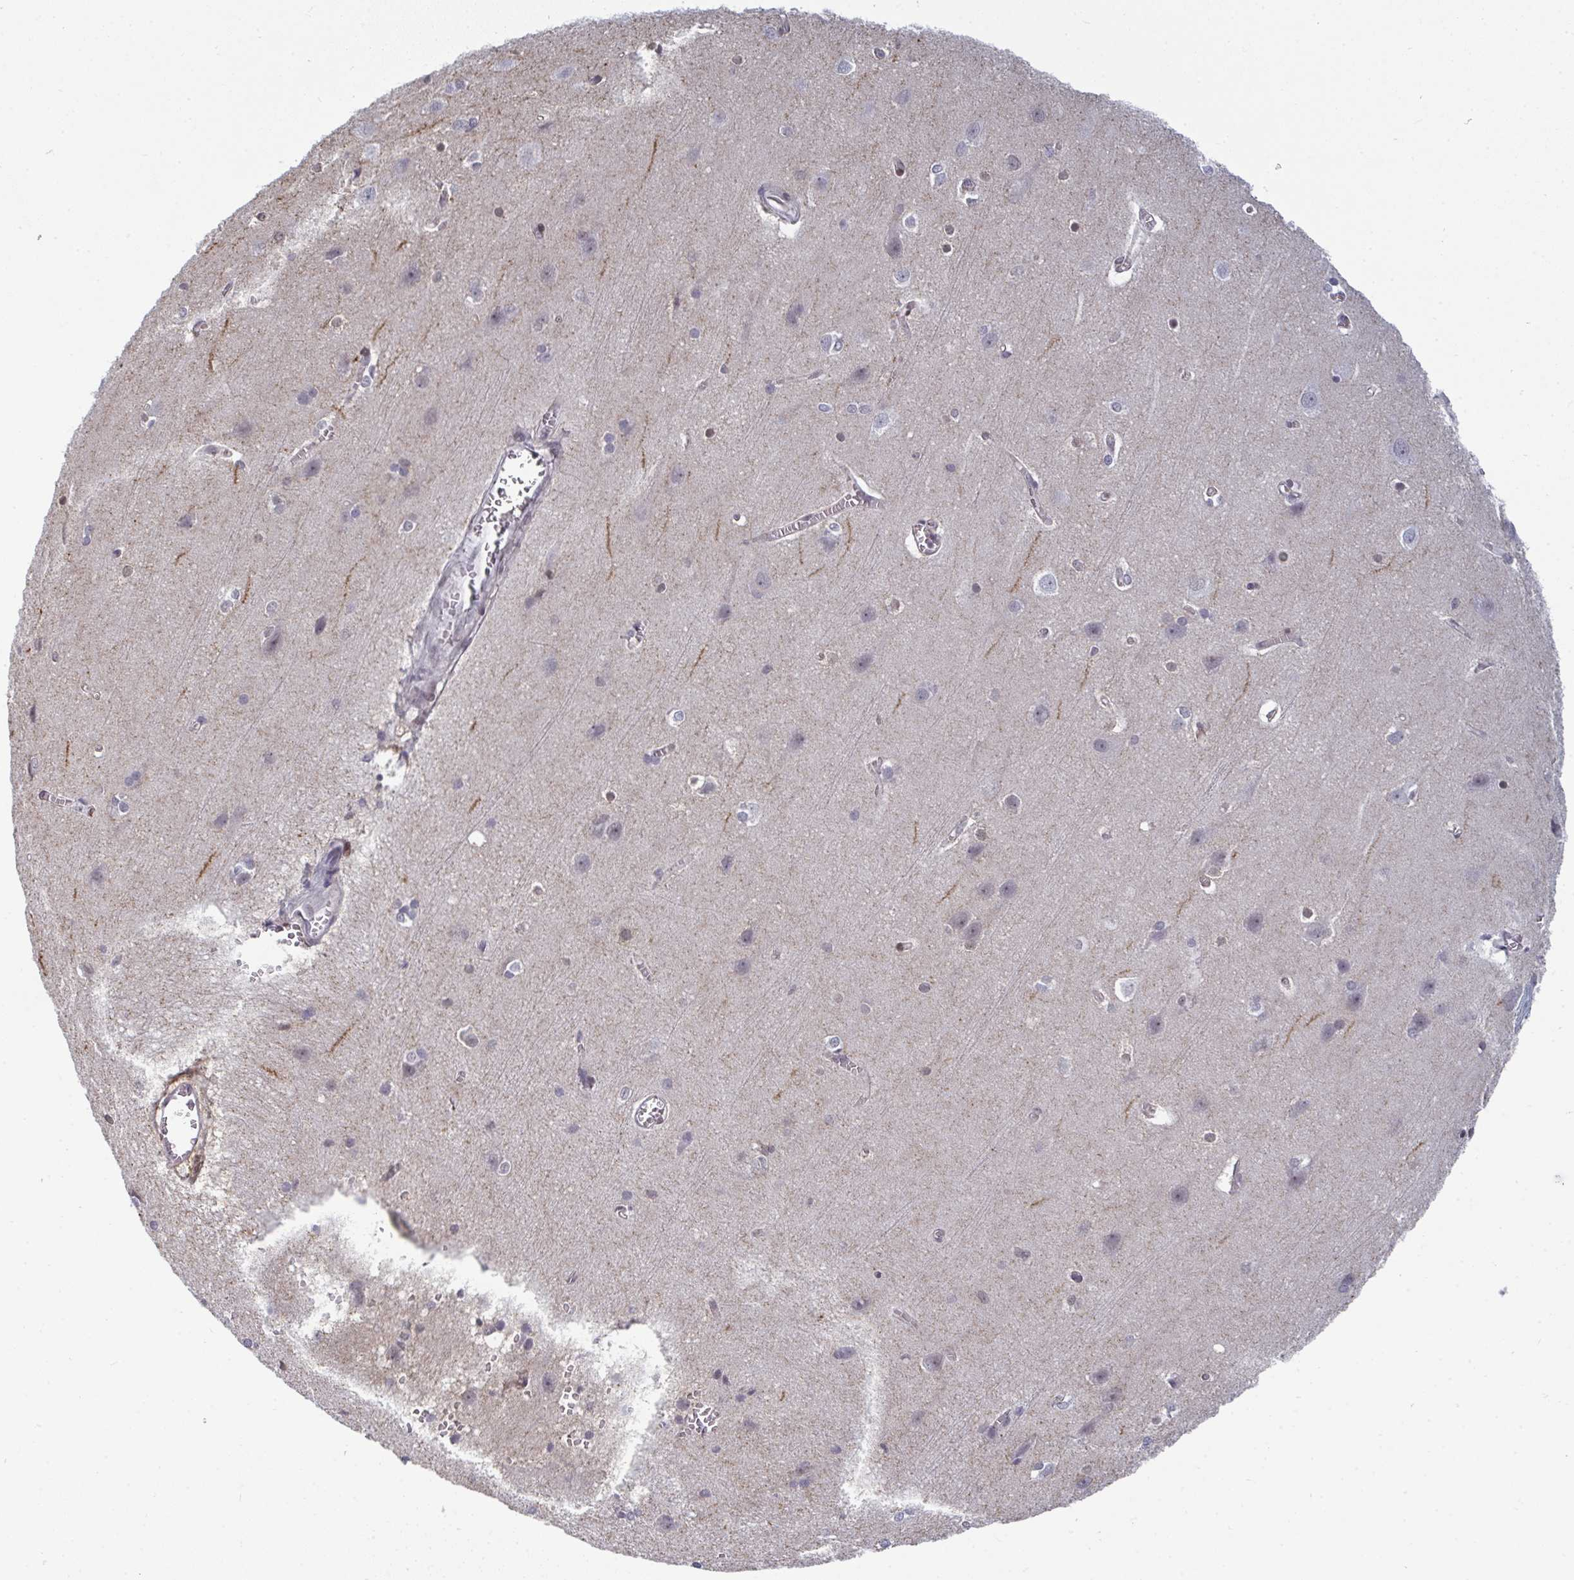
{"staining": {"intensity": "negative", "quantity": "none", "location": "none"}, "tissue": "cerebral cortex", "cell_type": "Endothelial cells", "image_type": "normal", "snomed": [{"axis": "morphology", "description": "Normal tissue, NOS"}, {"axis": "topography", "description": "Cerebral cortex"}], "caption": "Immunohistochemistry (IHC) micrograph of normal cerebral cortex stained for a protein (brown), which shows no expression in endothelial cells.", "gene": "ATF1", "patient": {"sex": "male", "age": 37}}